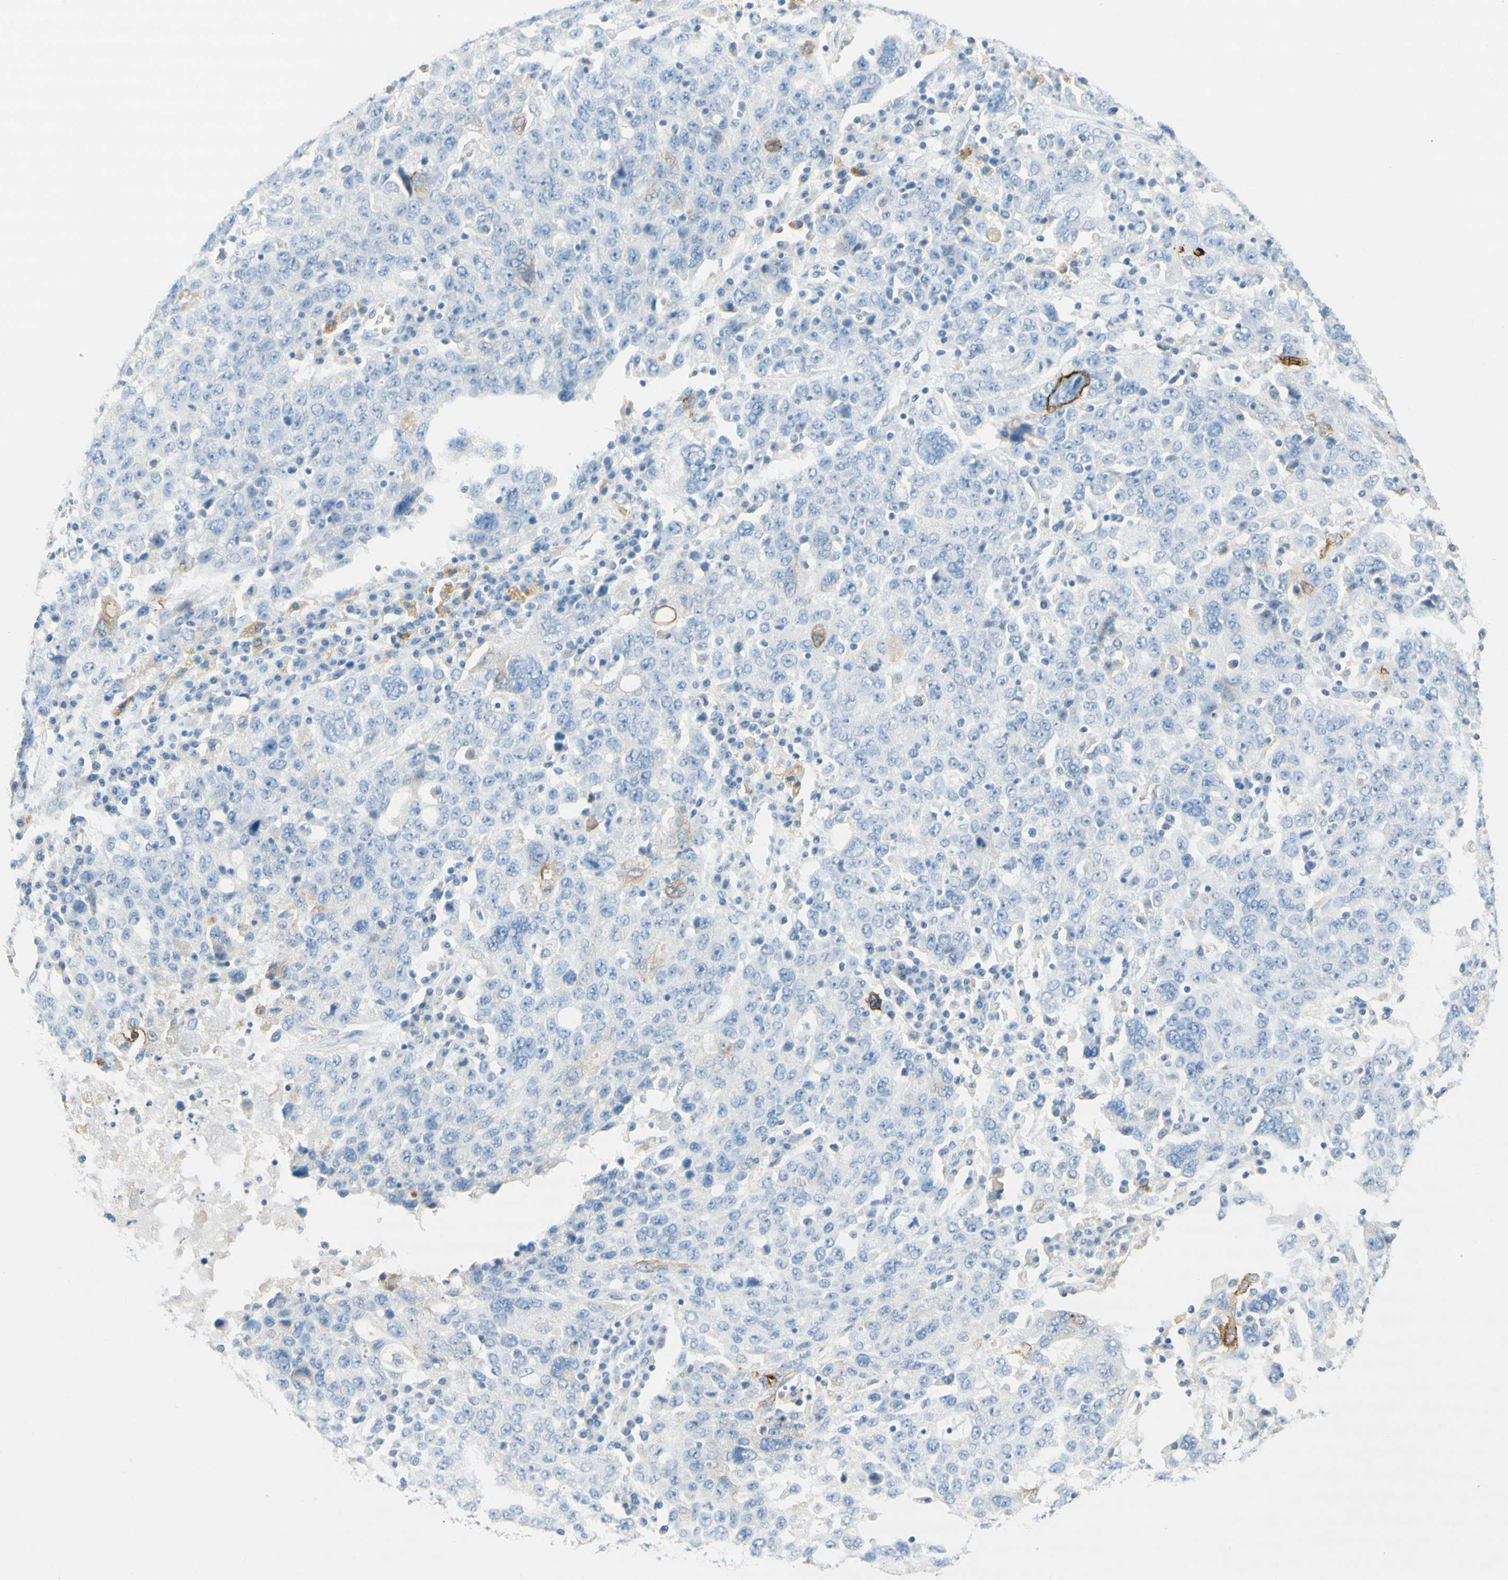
{"staining": {"intensity": "negative", "quantity": "none", "location": "none"}, "tissue": "ovarian cancer", "cell_type": "Tumor cells", "image_type": "cancer", "snomed": [{"axis": "morphology", "description": "Carcinoma, endometroid"}, {"axis": "topography", "description": "Ovary"}], "caption": "Micrograph shows no significant protein expression in tumor cells of ovarian endometroid carcinoma. Brightfield microscopy of immunohistochemistry stained with DAB (3,3'-diaminobenzidine) (brown) and hematoxylin (blue), captured at high magnification.", "gene": "POLR2J3", "patient": {"sex": "female", "age": 62}}